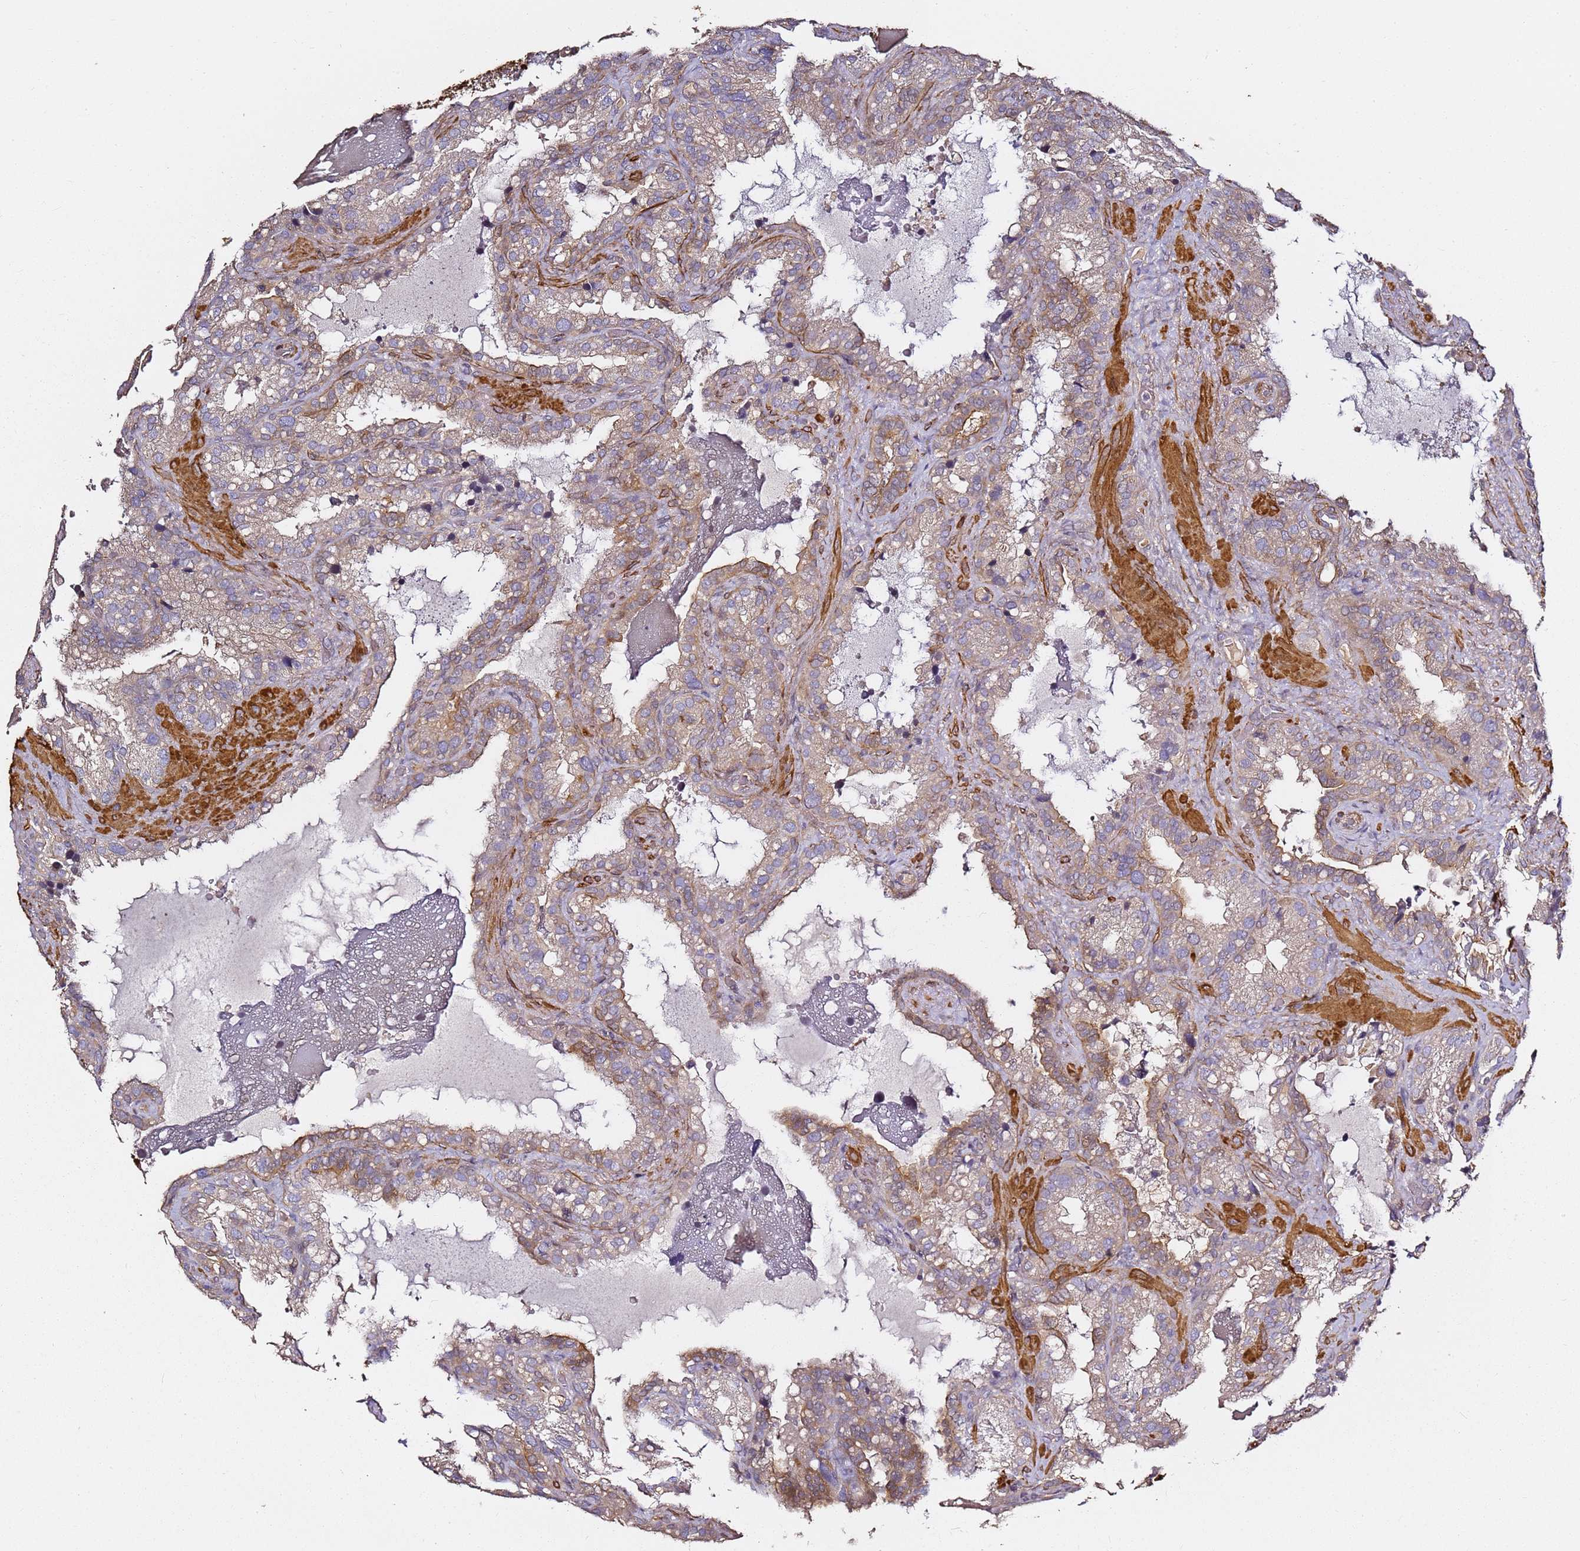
{"staining": {"intensity": "weak", "quantity": "25%-75%", "location": "cytoplasmic/membranous"}, "tissue": "seminal vesicle", "cell_type": "Glandular cells", "image_type": "normal", "snomed": [{"axis": "morphology", "description": "Normal tissue, NOS"}, {"axis": "topography", "description": "Prostate"}, {"axis": "topography", "description": "Seminal veicle"}], "caption": "A photomicrograph of seminal vesicle stained for a protein exhibits weak cytoplasmic/membranous brown staining in glandular cells.", "gene": "EPS8L1", "patient": {"sex": "male", "age": 68}}